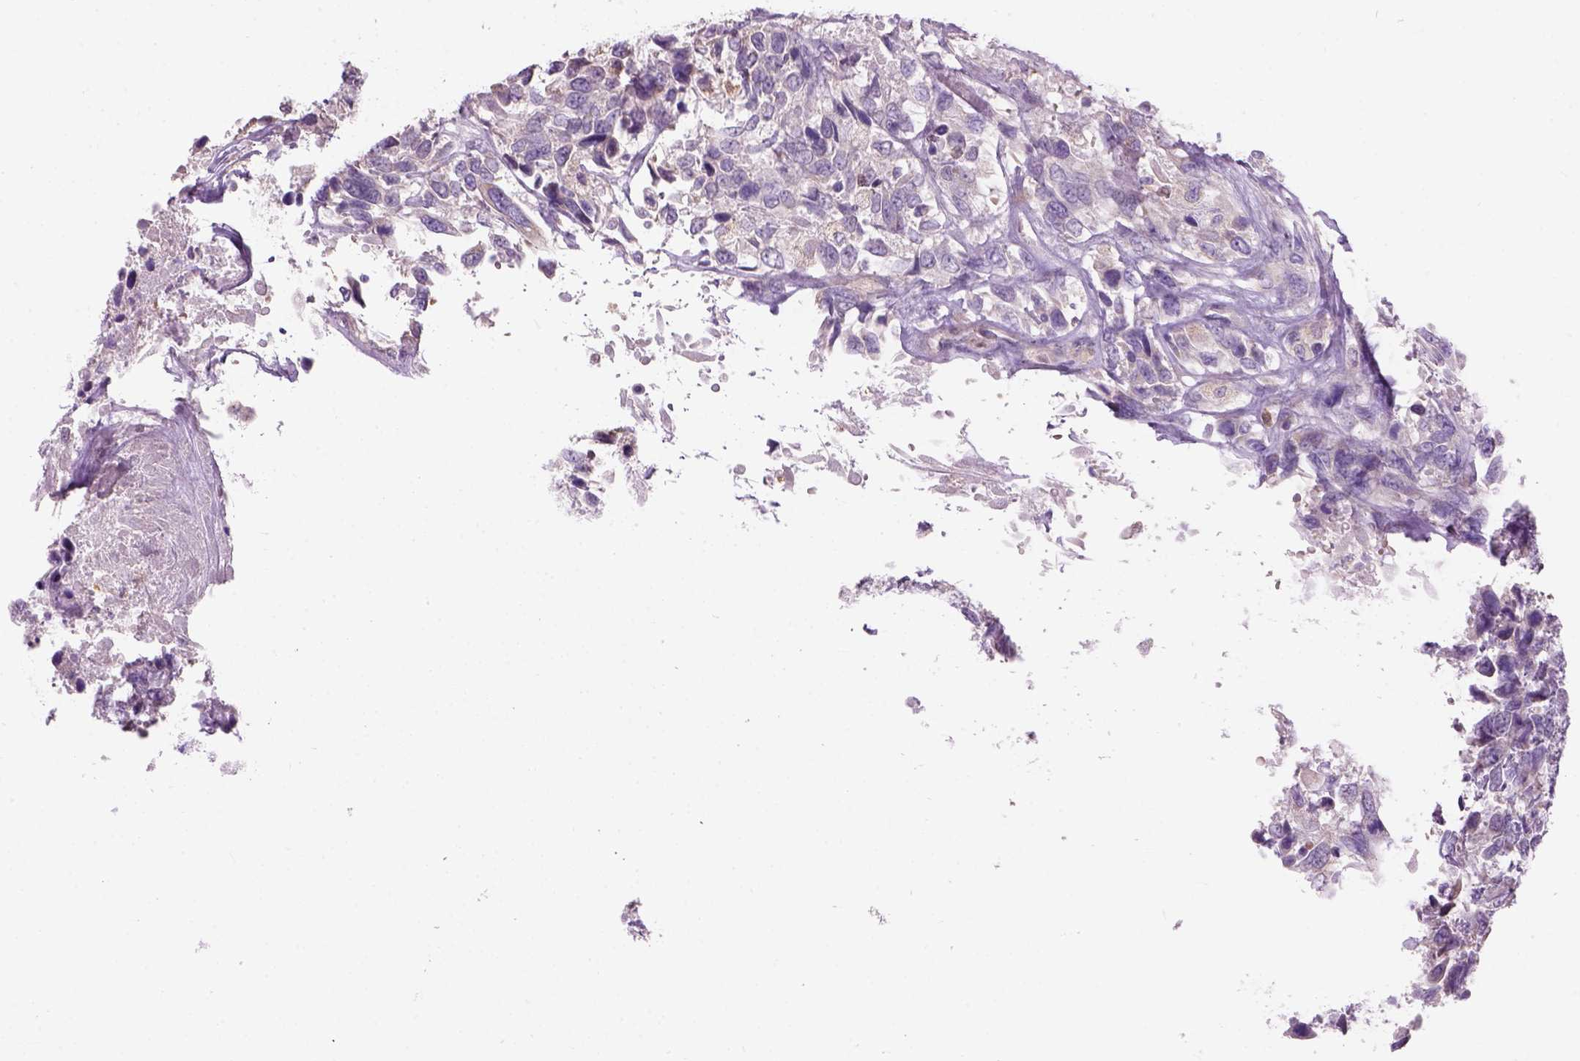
{"staining": {"intensity": "negative", "quantity": "none", "location": "none"}, "tissue": "urothelial cancer", "cell_type": "Tumor cells", "image_type": "cancer", "snomed": [{"axis": "morphology", "description": "Urothelial carcinoma, High grade"}, {"axis": "topography", "description": "Urinary bladder"}], "caption": "The IHC image has no significant positivity in tumor cells of urothelial cancer tissue.", "gene": "CD84", "patient": {"sex": "female", "age": 70}}